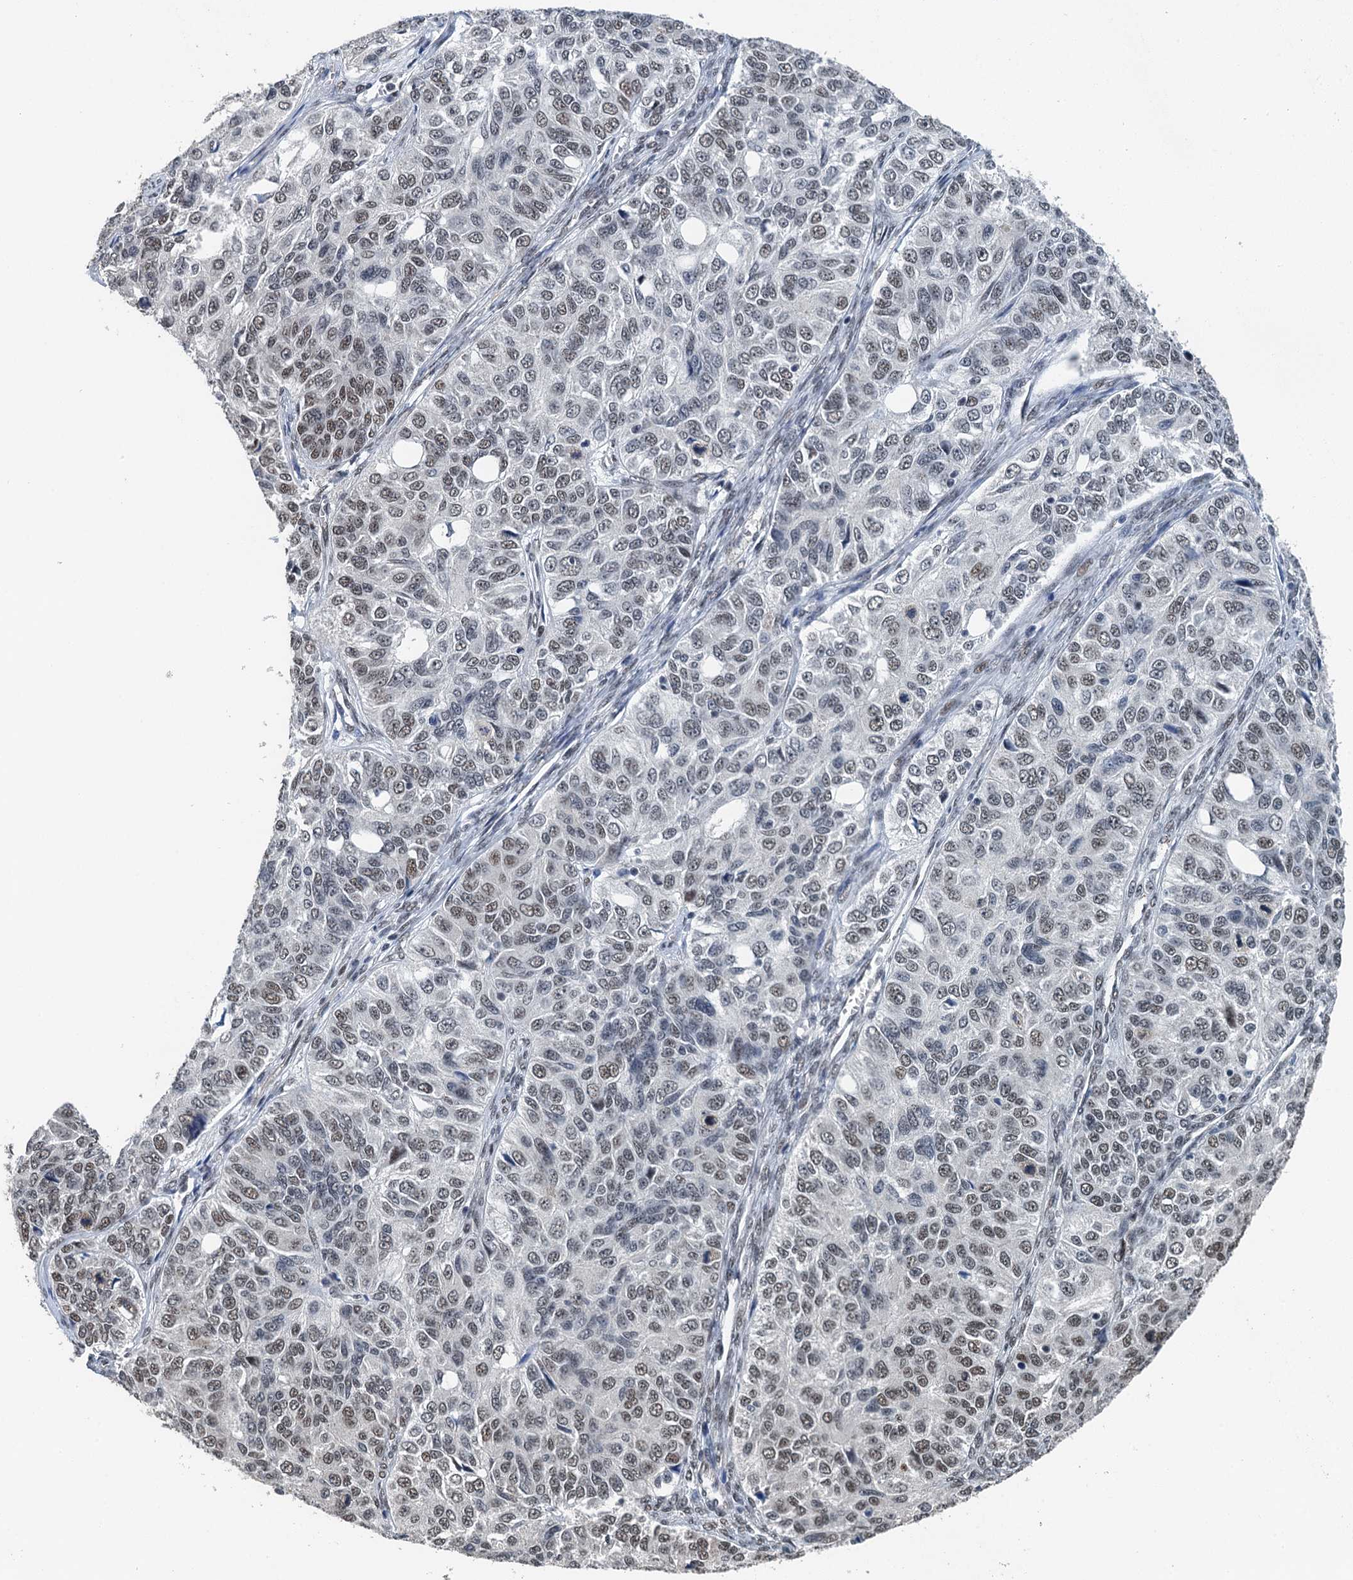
{"staining": {"intensity": "moderate", "quantity": ">75%", "location": "nuclear"}, "tissue": "ovarian cancer", "cell_type": "Tumor cells", "image_type": "cancer", "snomed": [{"axis": "morphology", "description": "Carcinoma, endometroid"}, {"axis": "topography", "description": "Ovary"}], "caption": "A photomicrograph of human ovarian cancer stained for a protein reveals moderate nuclear brown staining in tumor cells.", "gene": "MTA3", "patient": {"sex": "female", "age": 51}}